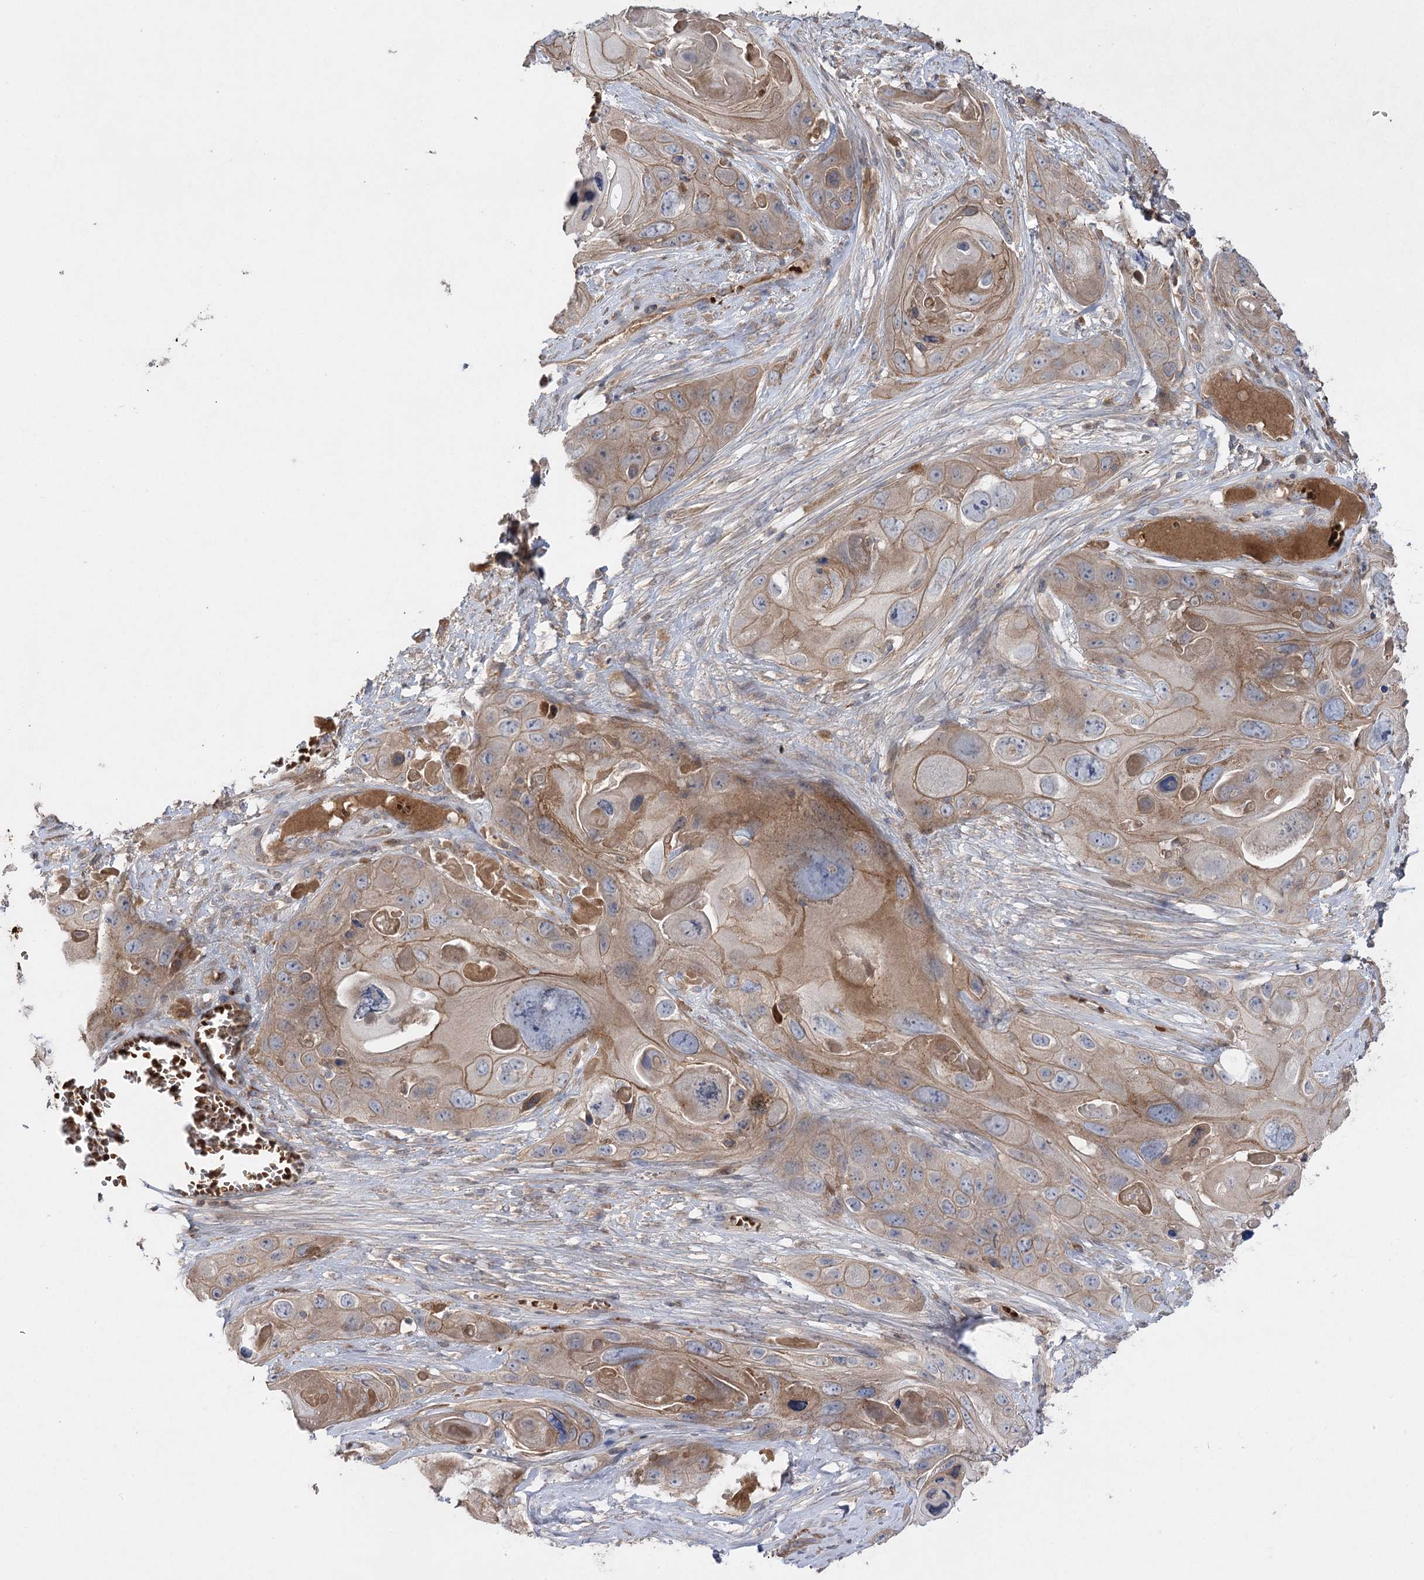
{"staining": {"intensity": "moderate", "quantity": ">75%", "location": "cytoplasmic/membranous"}, "tissue": "skin cancer", "cell_type": "Tumor cells", "image_type": "cancer", "snomed": [{"axis": "morphology", "description": "Squamous cell carcinoma, NOS"}, {"axis": "topography", "description": "Skin"}], "caption": "The photomicrograph shows immunohistochemical staining of skin cancer. There is moderate cytoplasmic/membranous expression is identified in about >75% of tumor cells.", "gene": "KIAA0825", "patient": {"sex": "male", "age": 55}}